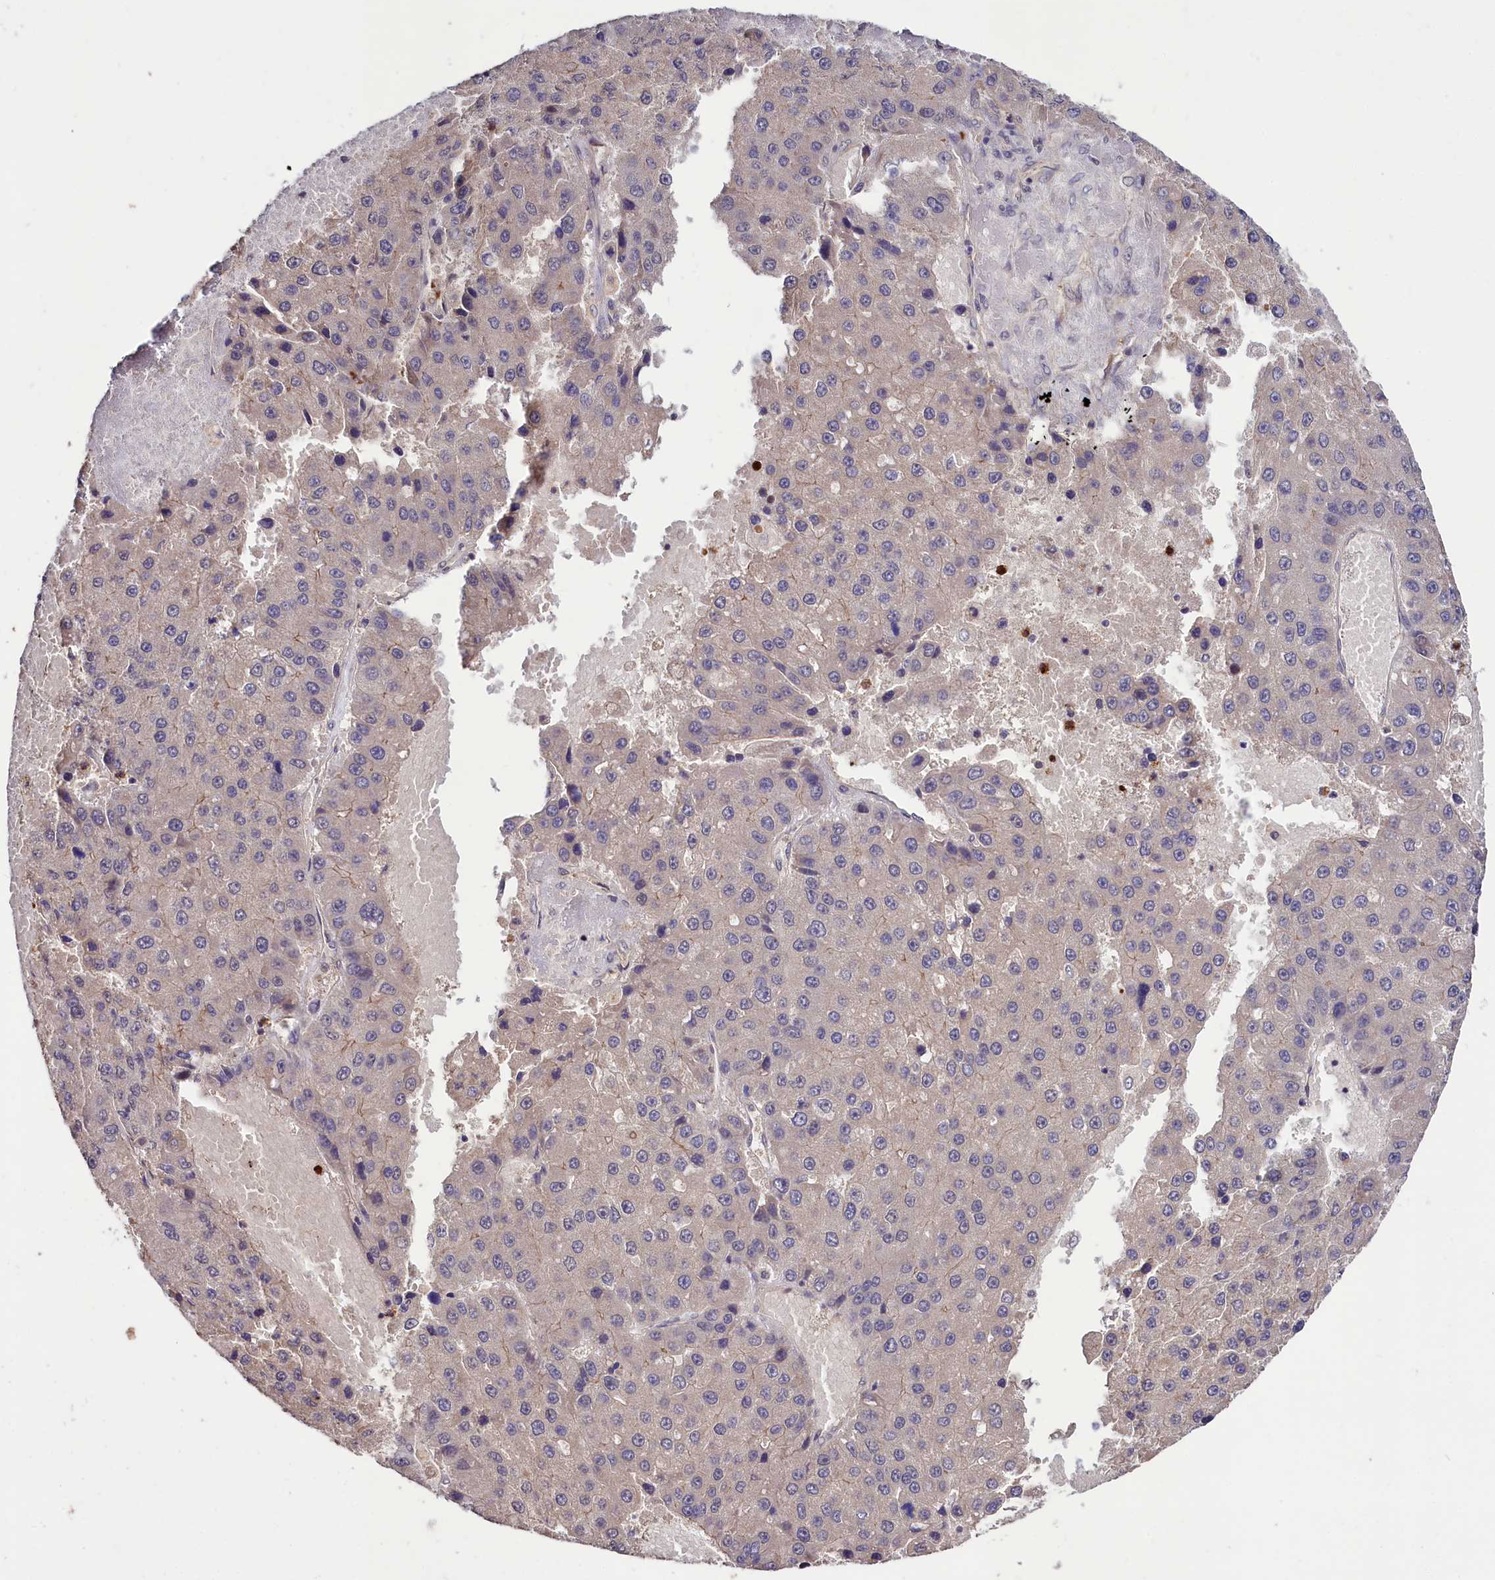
{"staining": {"intensity": "weak", "quantity": "<25%", "location": "cytoplasmic/membranous"}, "tissue": "liver cancer", "cell_type": "Tumor cells", "image_type": "cancer", "snomed": [{"axis": "morphology", "description": "Carcinoma, Hepatocellular, NOS"}, {"axis": "topography", "description": "Liver"}], "caption": "IHC of human liver cancer (hepatocellular carcinoma) reveals no staining in tumor cells. (DAB immunohistochemistry visualized using brightfield microscopy, high magnification).", "gene": "KLRB1", "patient": {"sex": "female", "age": 73}}